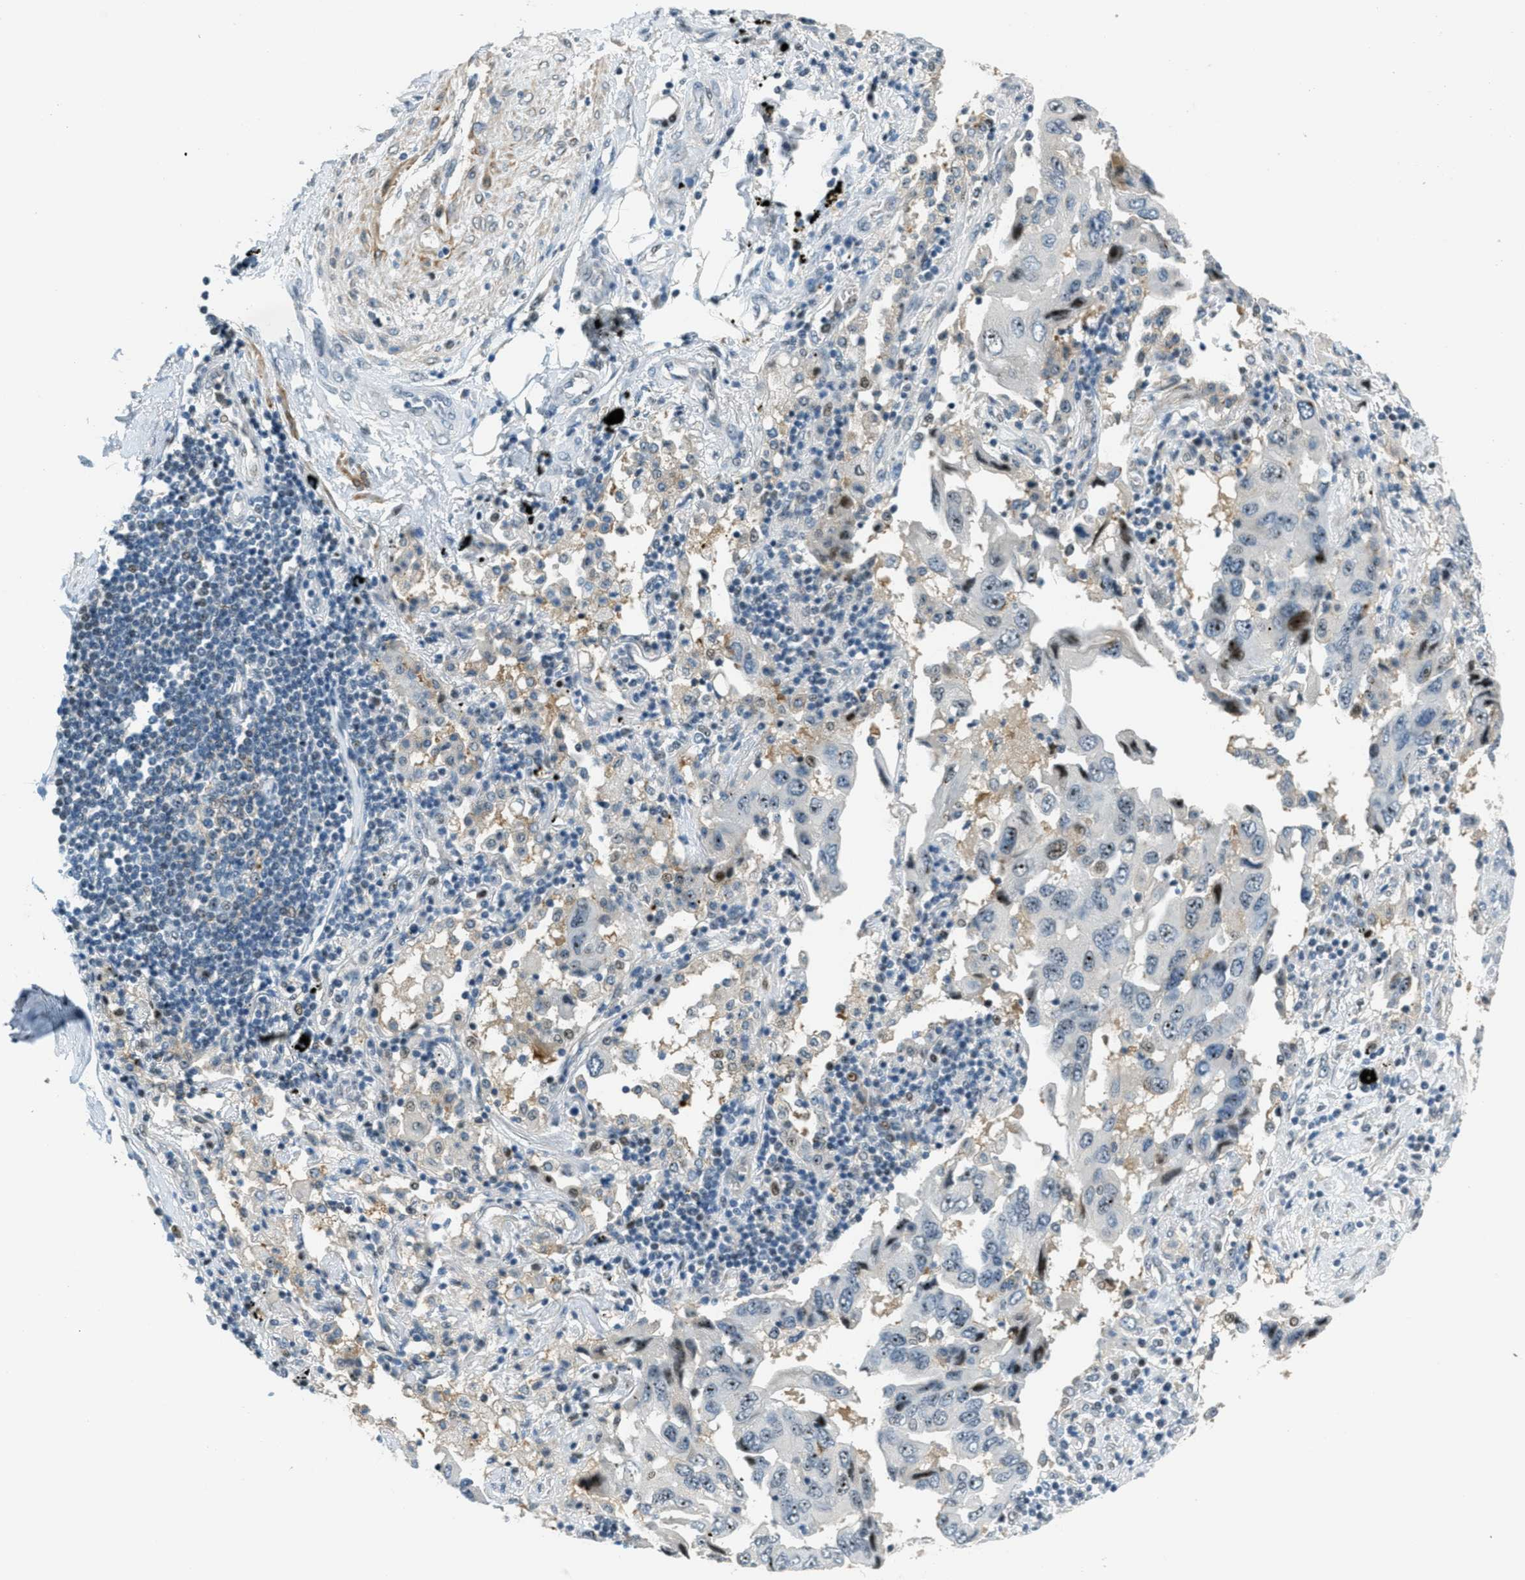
{"staining": {"intensity": "moderate", "quantity": "<25%", "location": "nuclear"}, "tissue": "lung cancer", "cell_type": "Tumor cells", "image_type": "cancer", "snomed": [{"axis": "morphology", "description": "Adenocarcinoma, NOS"}, {"axis": "topography", "description": "Lung"}], "caption": "Lung cancer was stained to show a protein in brown. There is low levels of moderate nuclear positivity in approximately <25% of tumor cells.", "gene": "ZDHHC23", "patient": {"sex": "female", "age": 65}}